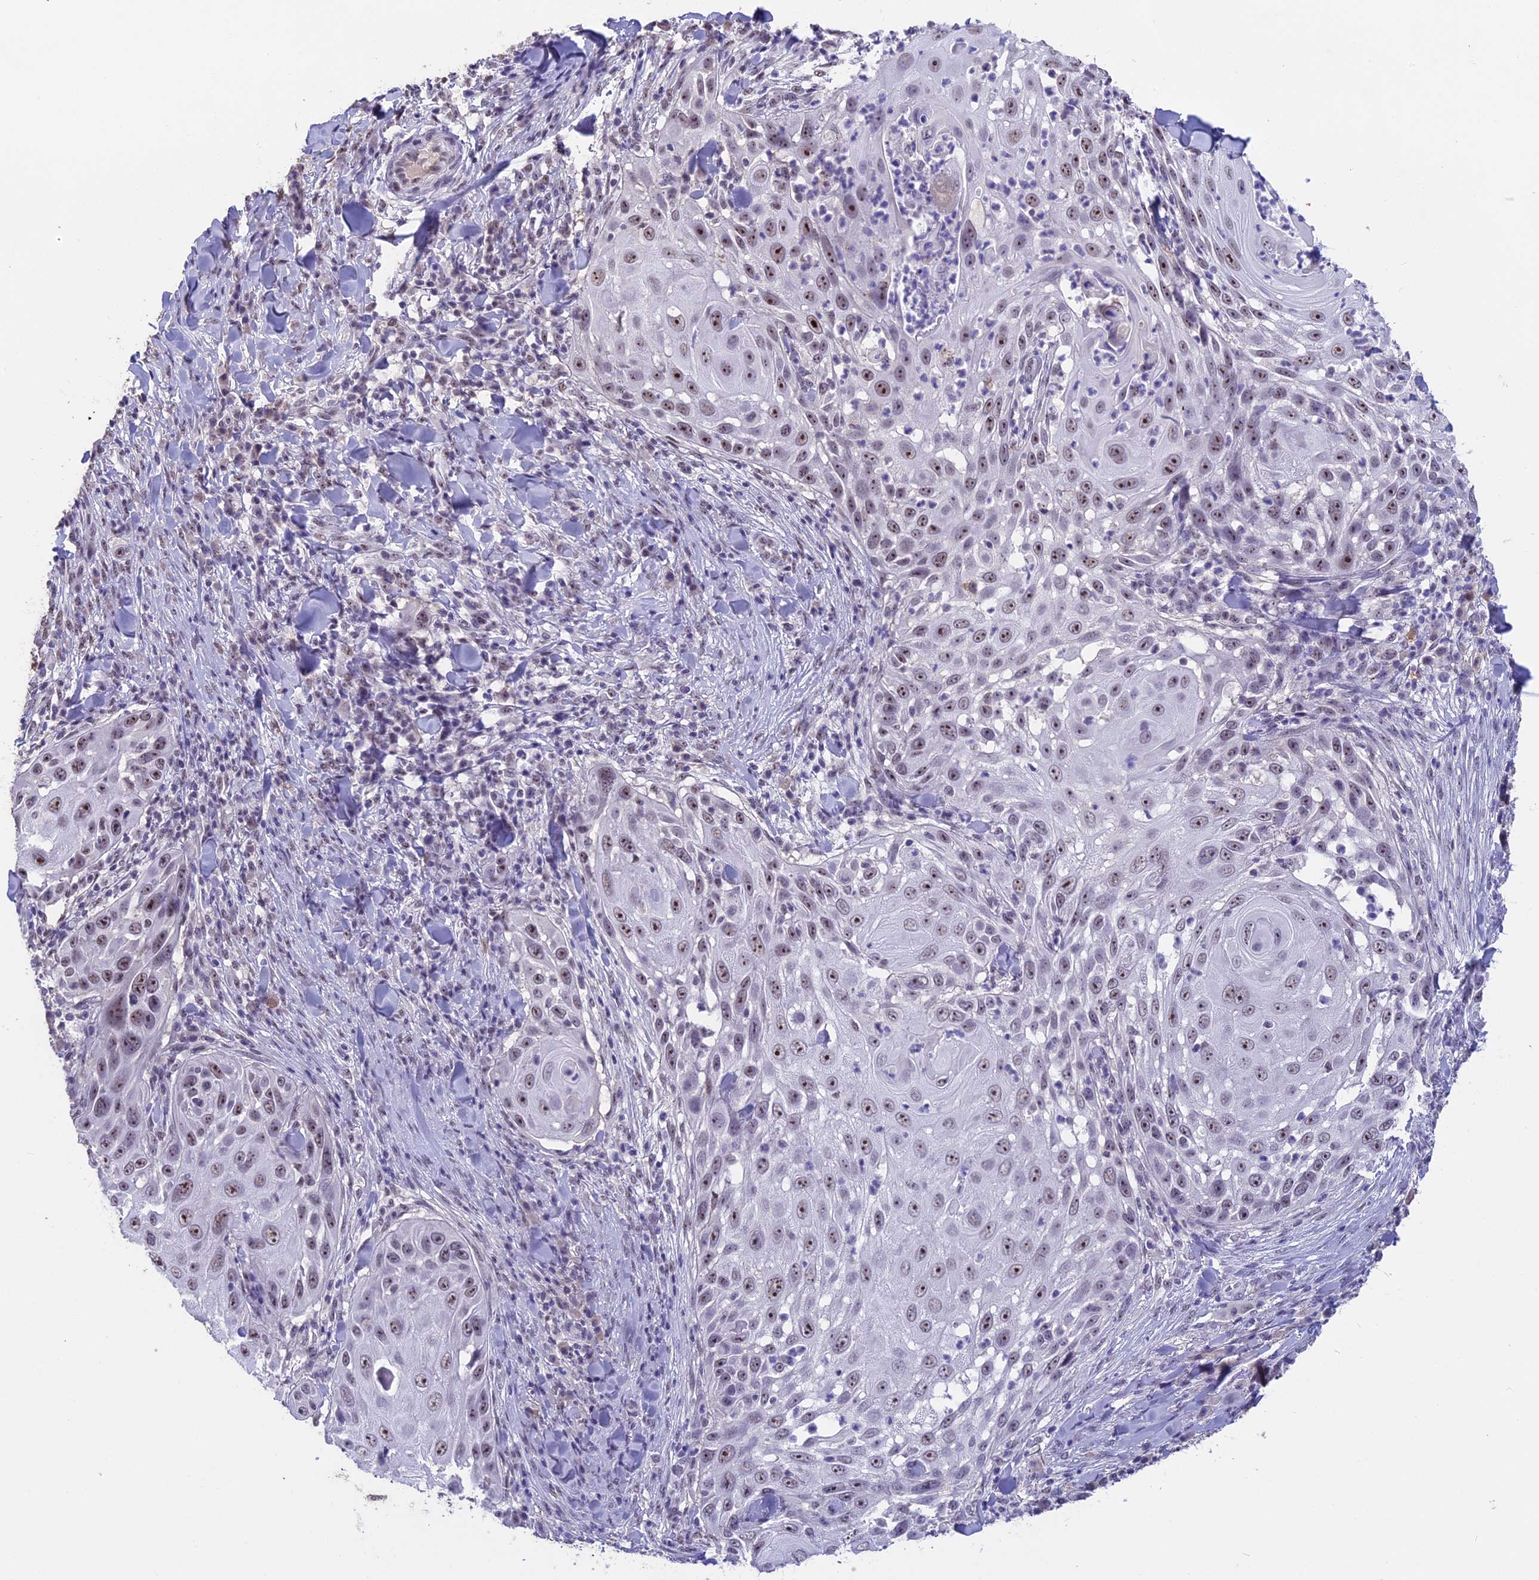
{"staining": {"intensity": "moderate", "quantity": ">75%", "location": "nuclear"}, "tissue": "skin cancer", "cell_type": "Tumor cells", "image_type": "cancer", "snomed": [{"axis": "morphology", "description": "Squamous cell carcinoma, NOS"}, {"axis": "topography", "description": "Skin"}], "caption": "This is an image of IHC staining of skin cancer (squamous cell carcinoma), which shows moderate positivity in the nuclear of tumor cells.", "gene": "SETD2", "patient": {"sex": "female", "age": 44}}